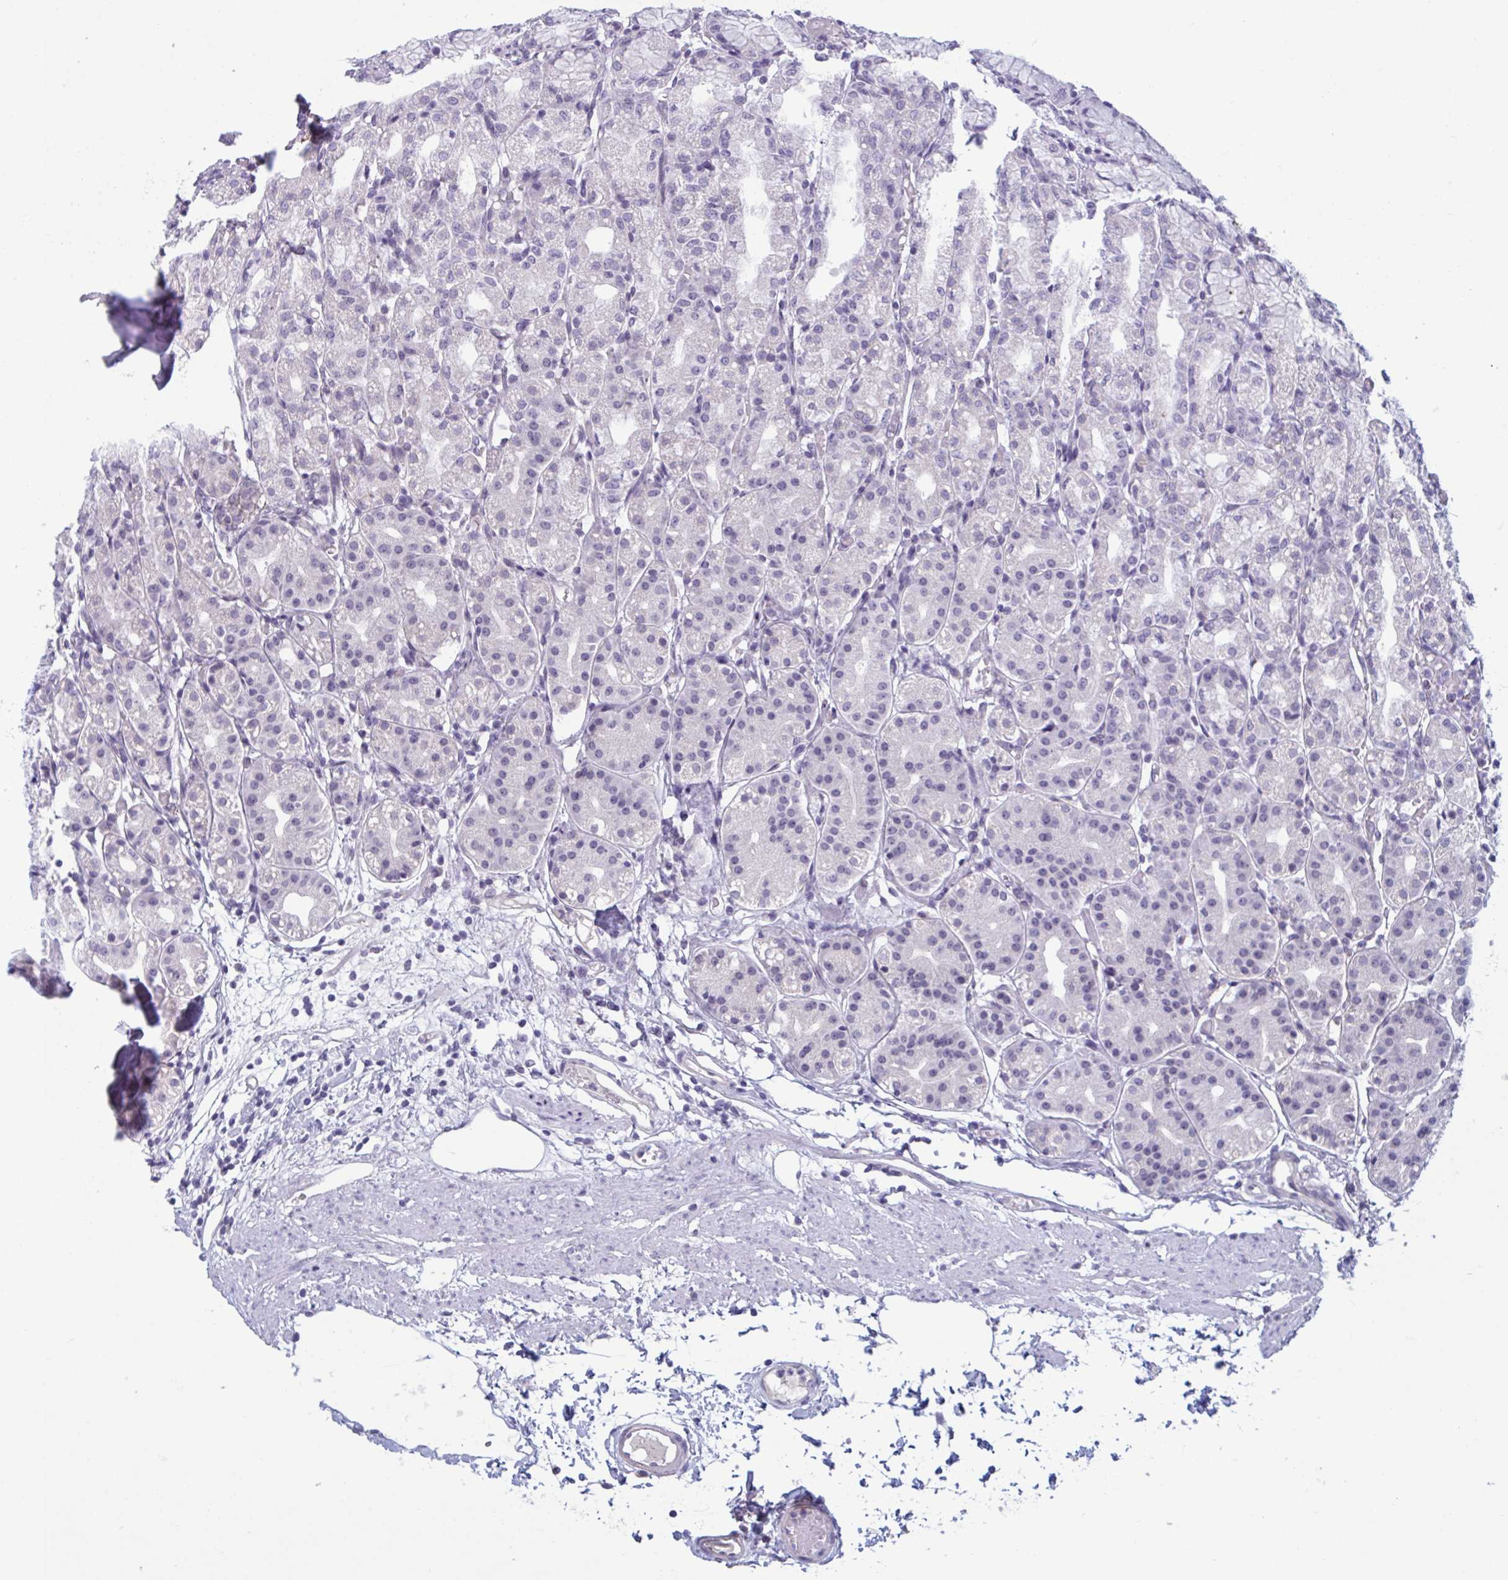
{"staining": {"intensity": "negative", "quantity": "none", "location": "none"}, "tissue": "stomach", "cell_type": "Glandular cells", "image_type": "normal", "snomed": [{"axis": "morphology", "description": "Normal tissue, NOS"}, {"axis": "topography", "description": "Stomach"}], "caption": "The micrograph reveals no staining of glandular cells in benign stomach.", "gene": "OR1L3", "patient": {"sex": "female", "age": 57}}